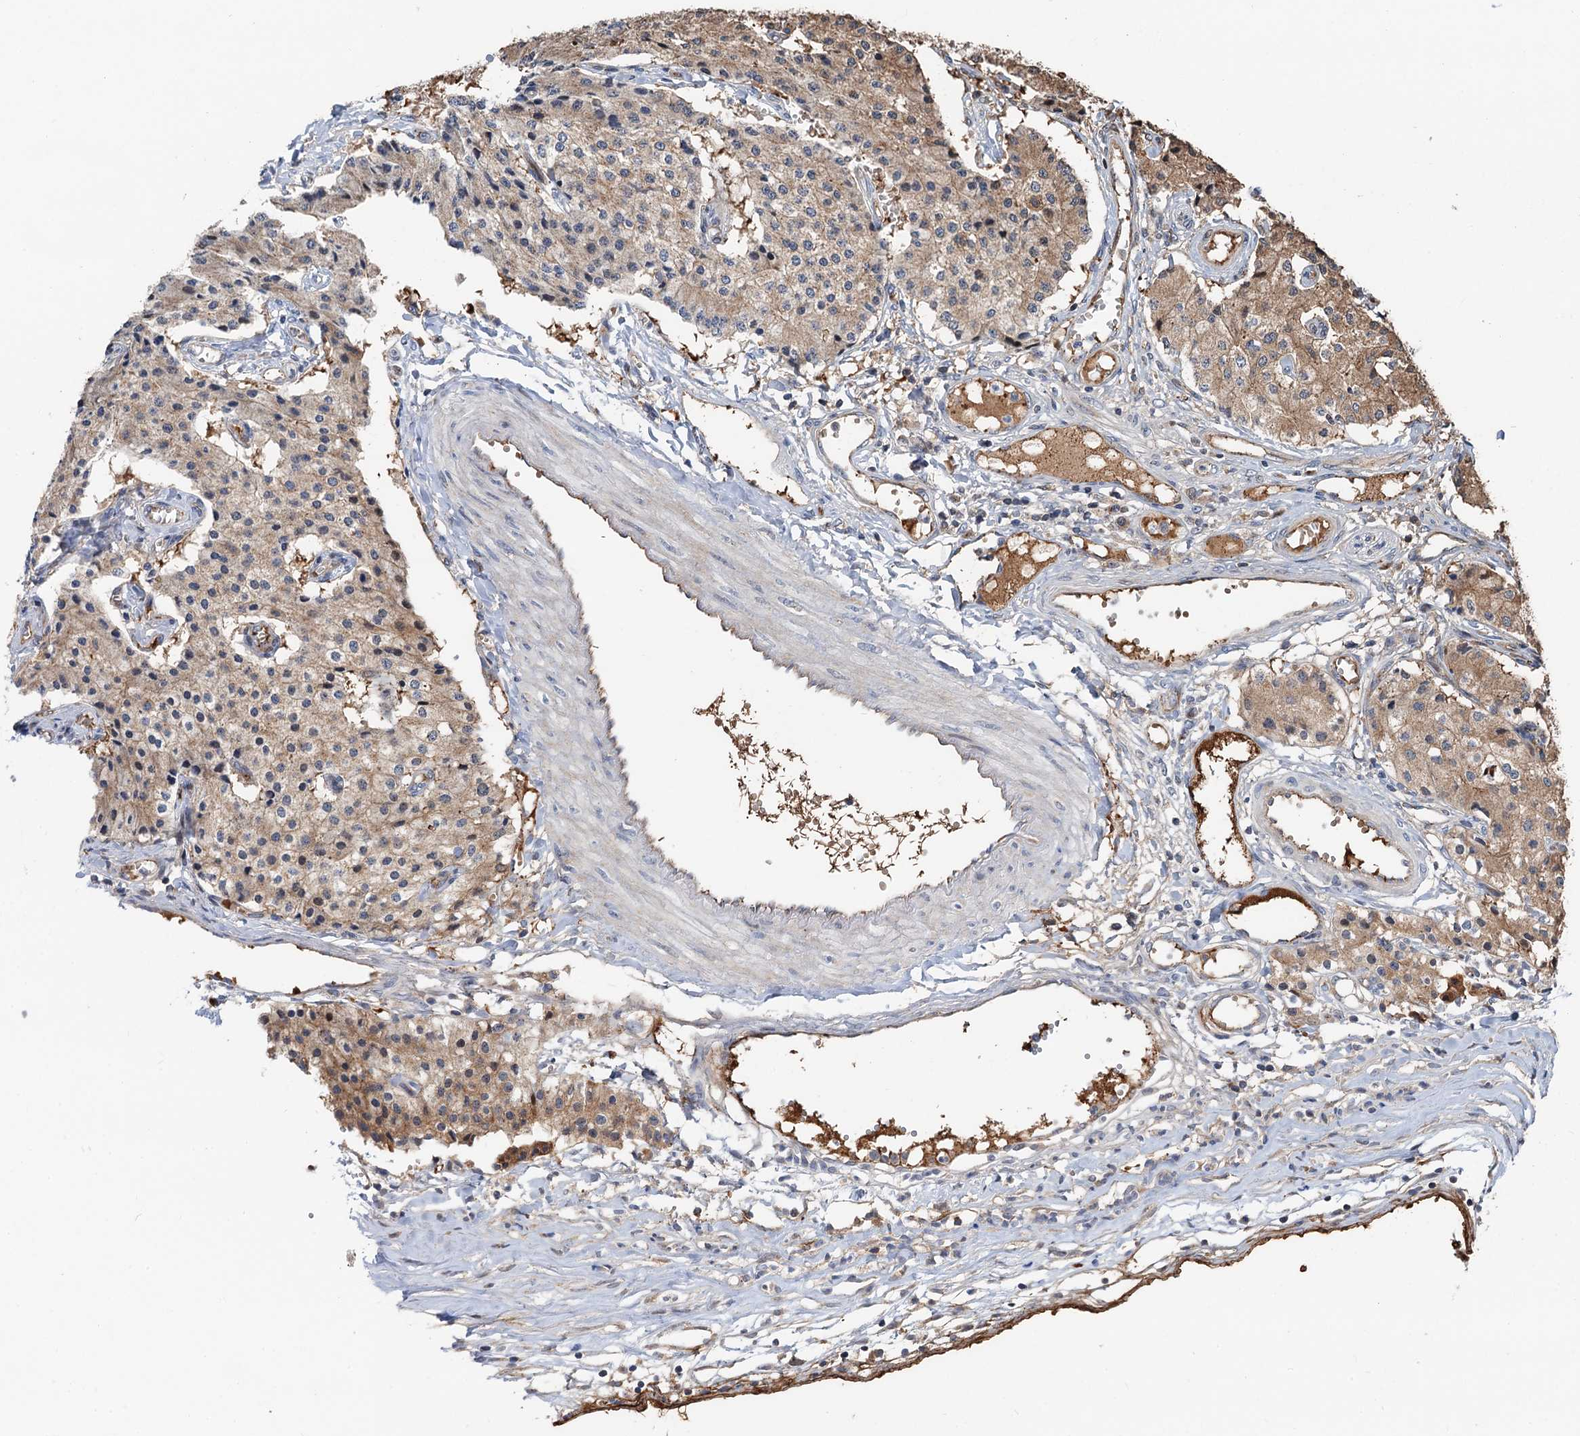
{"staining": {"intensity": "moderate", "quantity": "25%-75%", "location": "cytoplasmic/membranous"}, "tissue": "carcinoid", "cell_type": "Tumor cells", "image_type": "cancer", "snomed": [{"axis": "morphology", "description": "Carcinoid, malignant, NOS"}, {"axis": "topography", "description": "Colon"}], "caption": "There is medium levels of moderate cytoplasmic/membranous staining in tumor cells of carcinoid (malignant), as demonstrated by immunohistochemical staining (brown color).", "gene": "DEXI", "patient": {"sex": "female", "age": 52}}